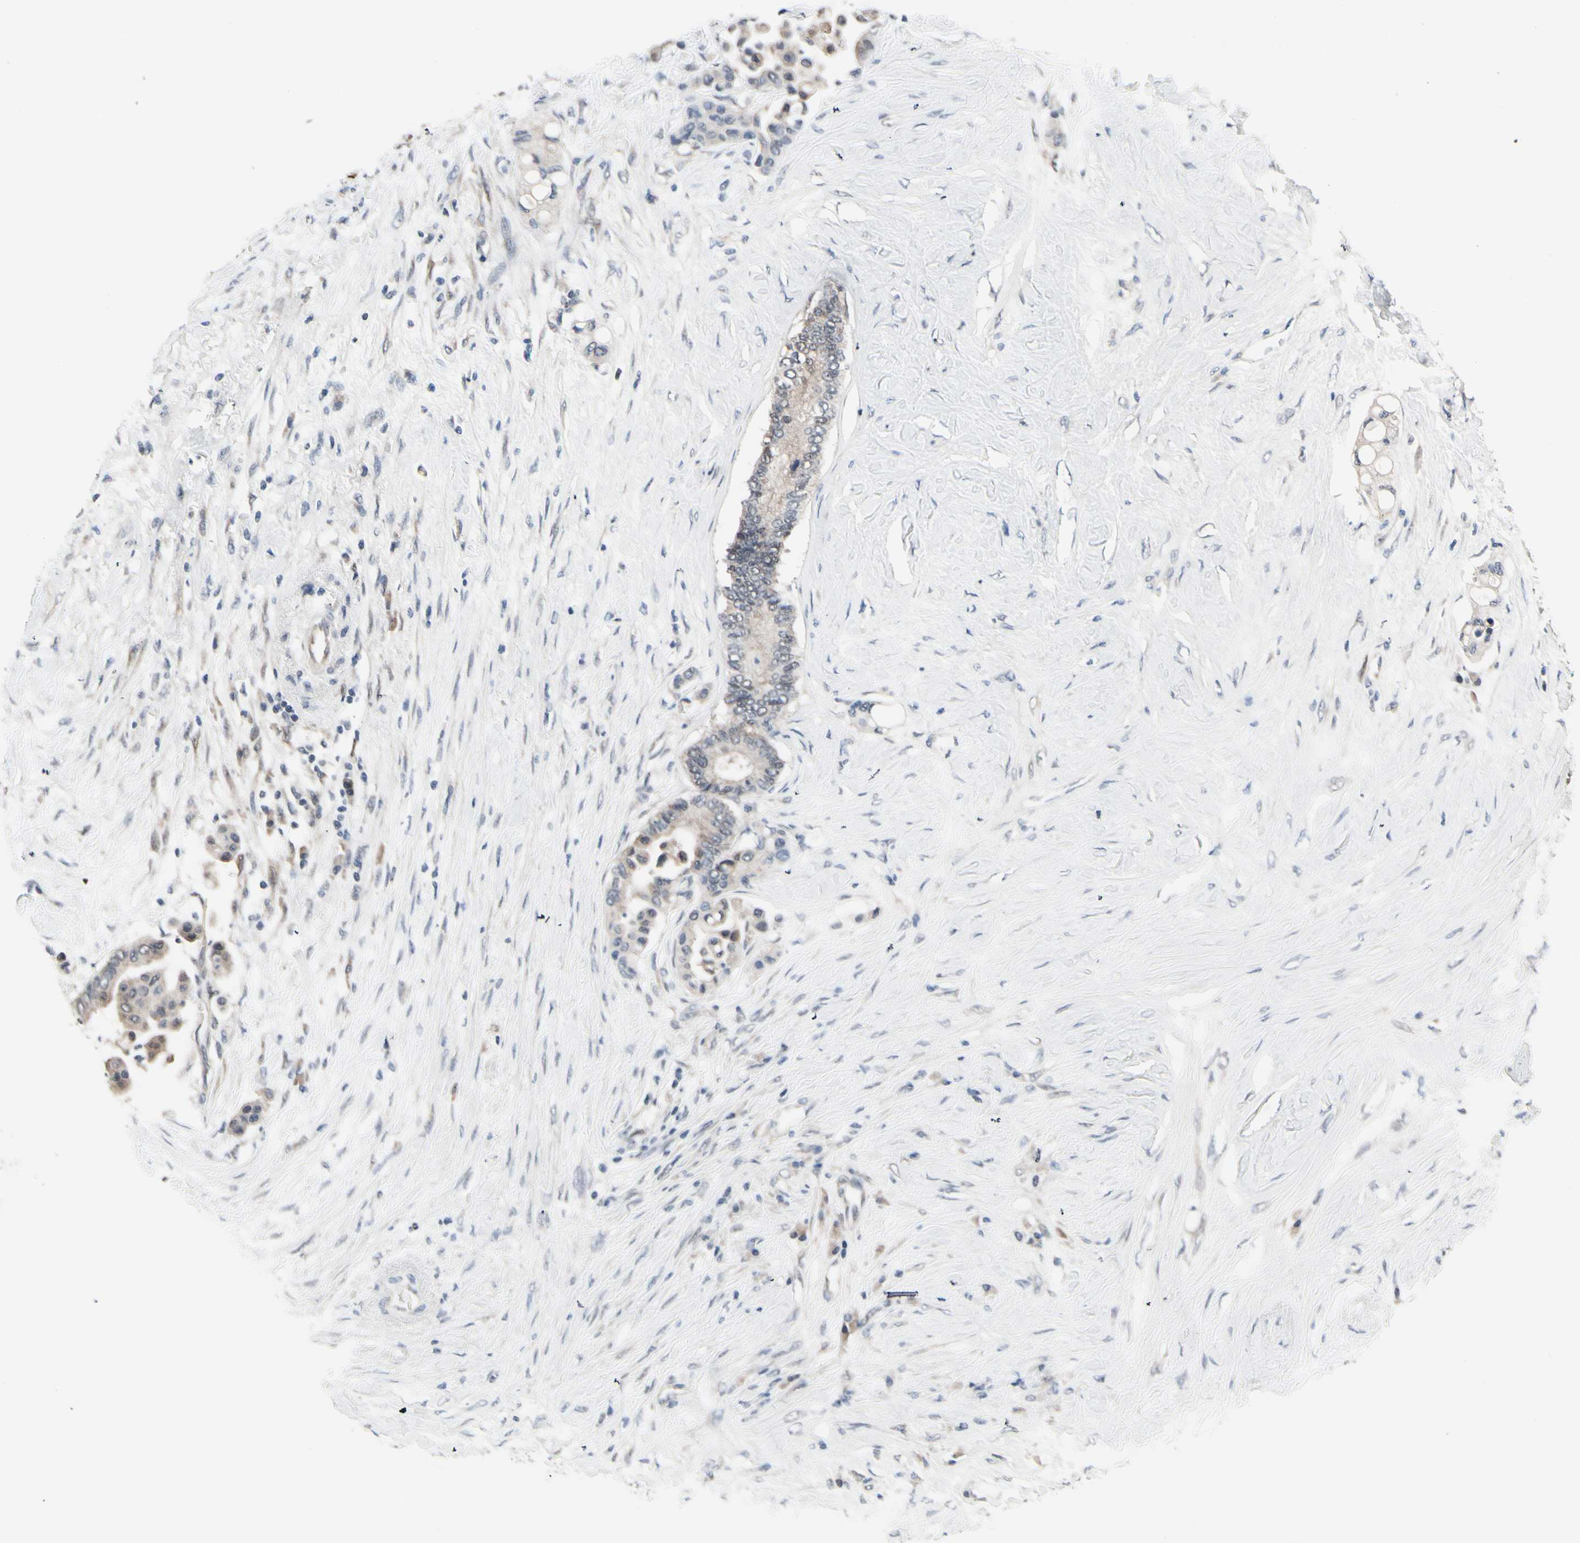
{"staining": {"intensity": "weak", "quantity": ">75%", "location": "cytoplasmic/membranous"}, "tissue": "colorectal cancer", "cell_type": "Tumor cells", "image_type": "cancer", "snomed": [{"axis": "morphology", "description": "Normal tissue, NOS"}, {"axis": "morphology", "description": "Adenocarcinoma, NOS"}, {"axis": "topography", "description": "Colon"}], "caption": "Adenocarcinoma (colorectal) stained with immunohistochemistry (IHC) demonstrates weak cytoplasmic/membranous expression in approximately >75% of tumor cells. The protein is stained brown, and the nuclei are stained in blue (DAB IHC with brightfield microscopy, high magnification).", "gene": "PRDX6", "patient": {"sex": "male", "age": 82}}